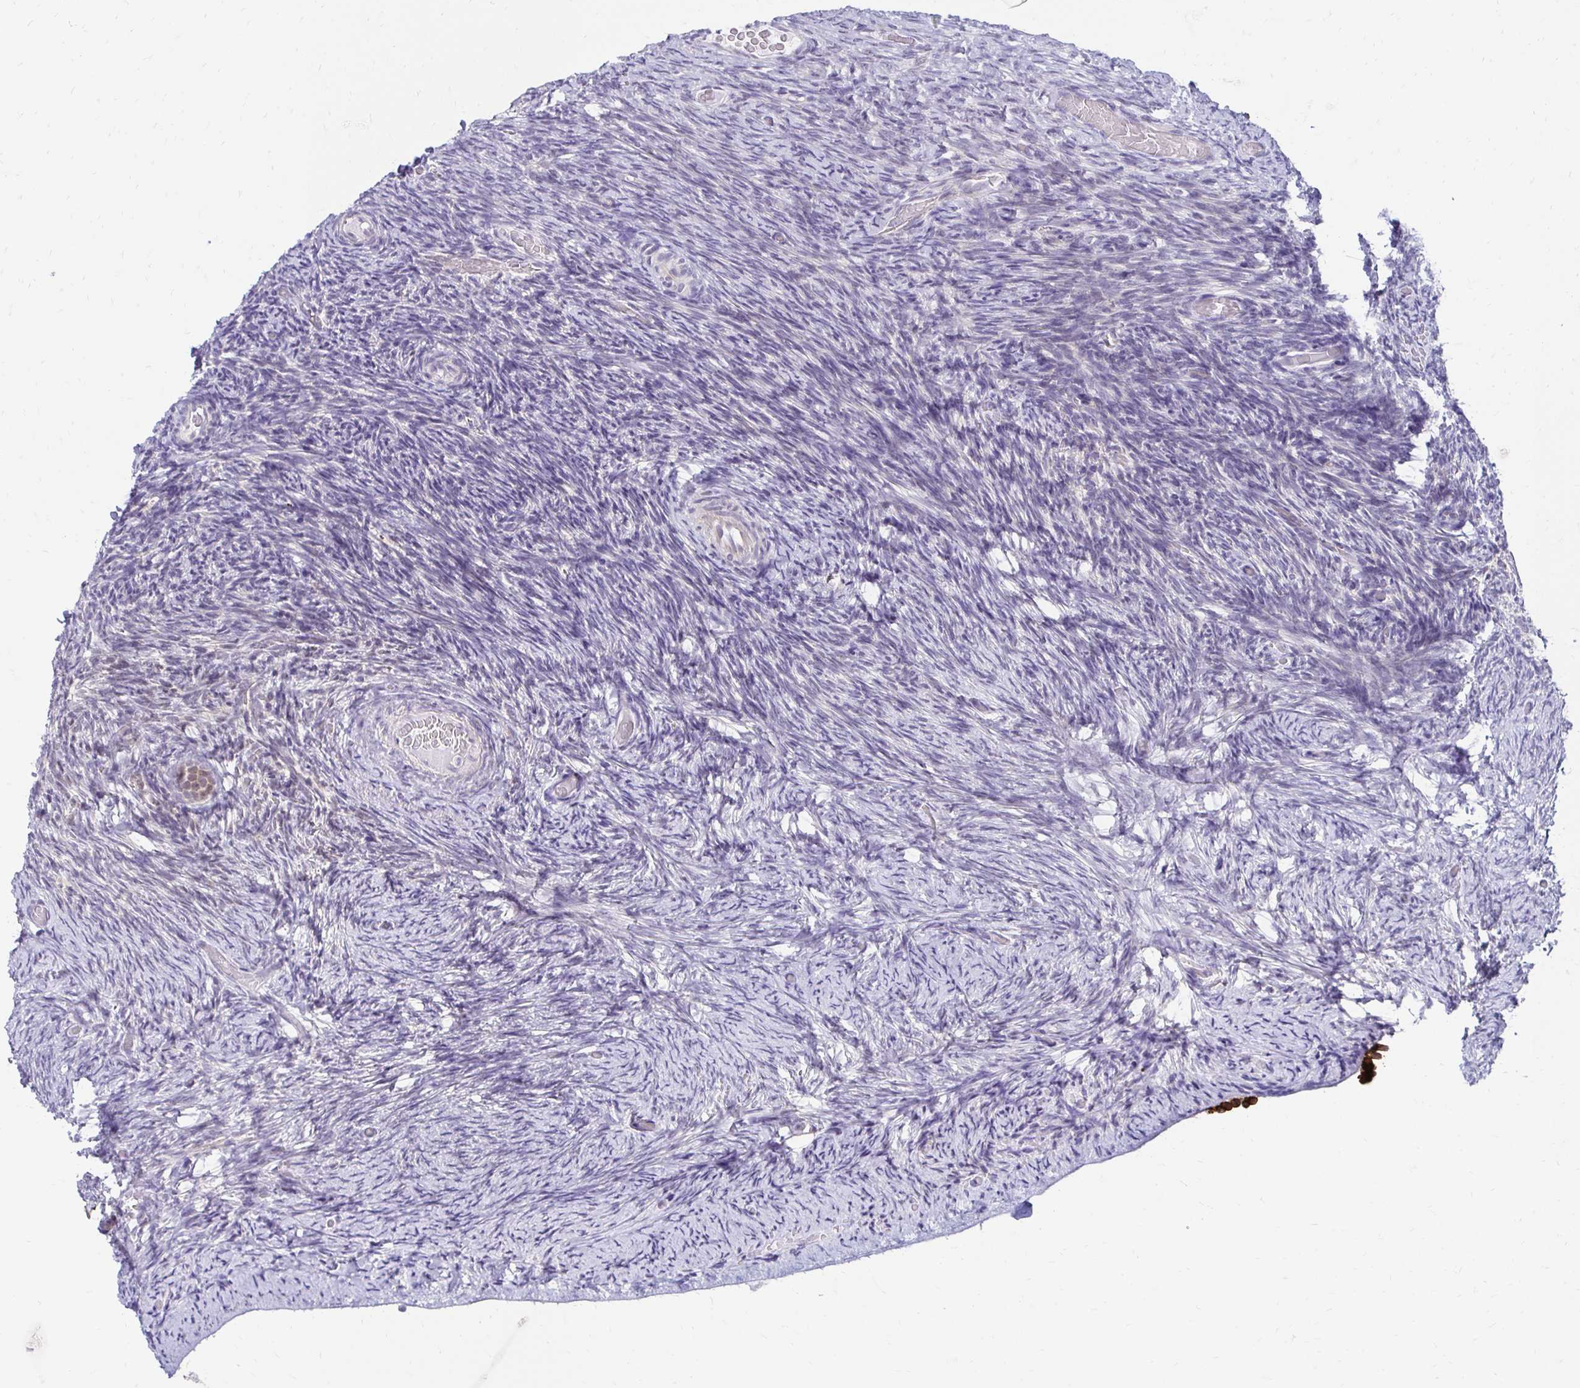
{"staining": {"intensity": "negative", "quantity": "none", "location": "none"}, "tissue": "ovary", "cell_type": "Ovarian stroma cells", "image_type": "normal", "snomed": [{"axis": "morphology", "description": "Normal tissue, NOS"}, {"axis": "topography", "description": "Ovary"}], "caption": "A histopathology image of ovary stained for a protein demonstrates no brown staining in ovarian stroma cells.", "gene": "C1QTNF2", "patient": {"sex": "female", "age": 34}}